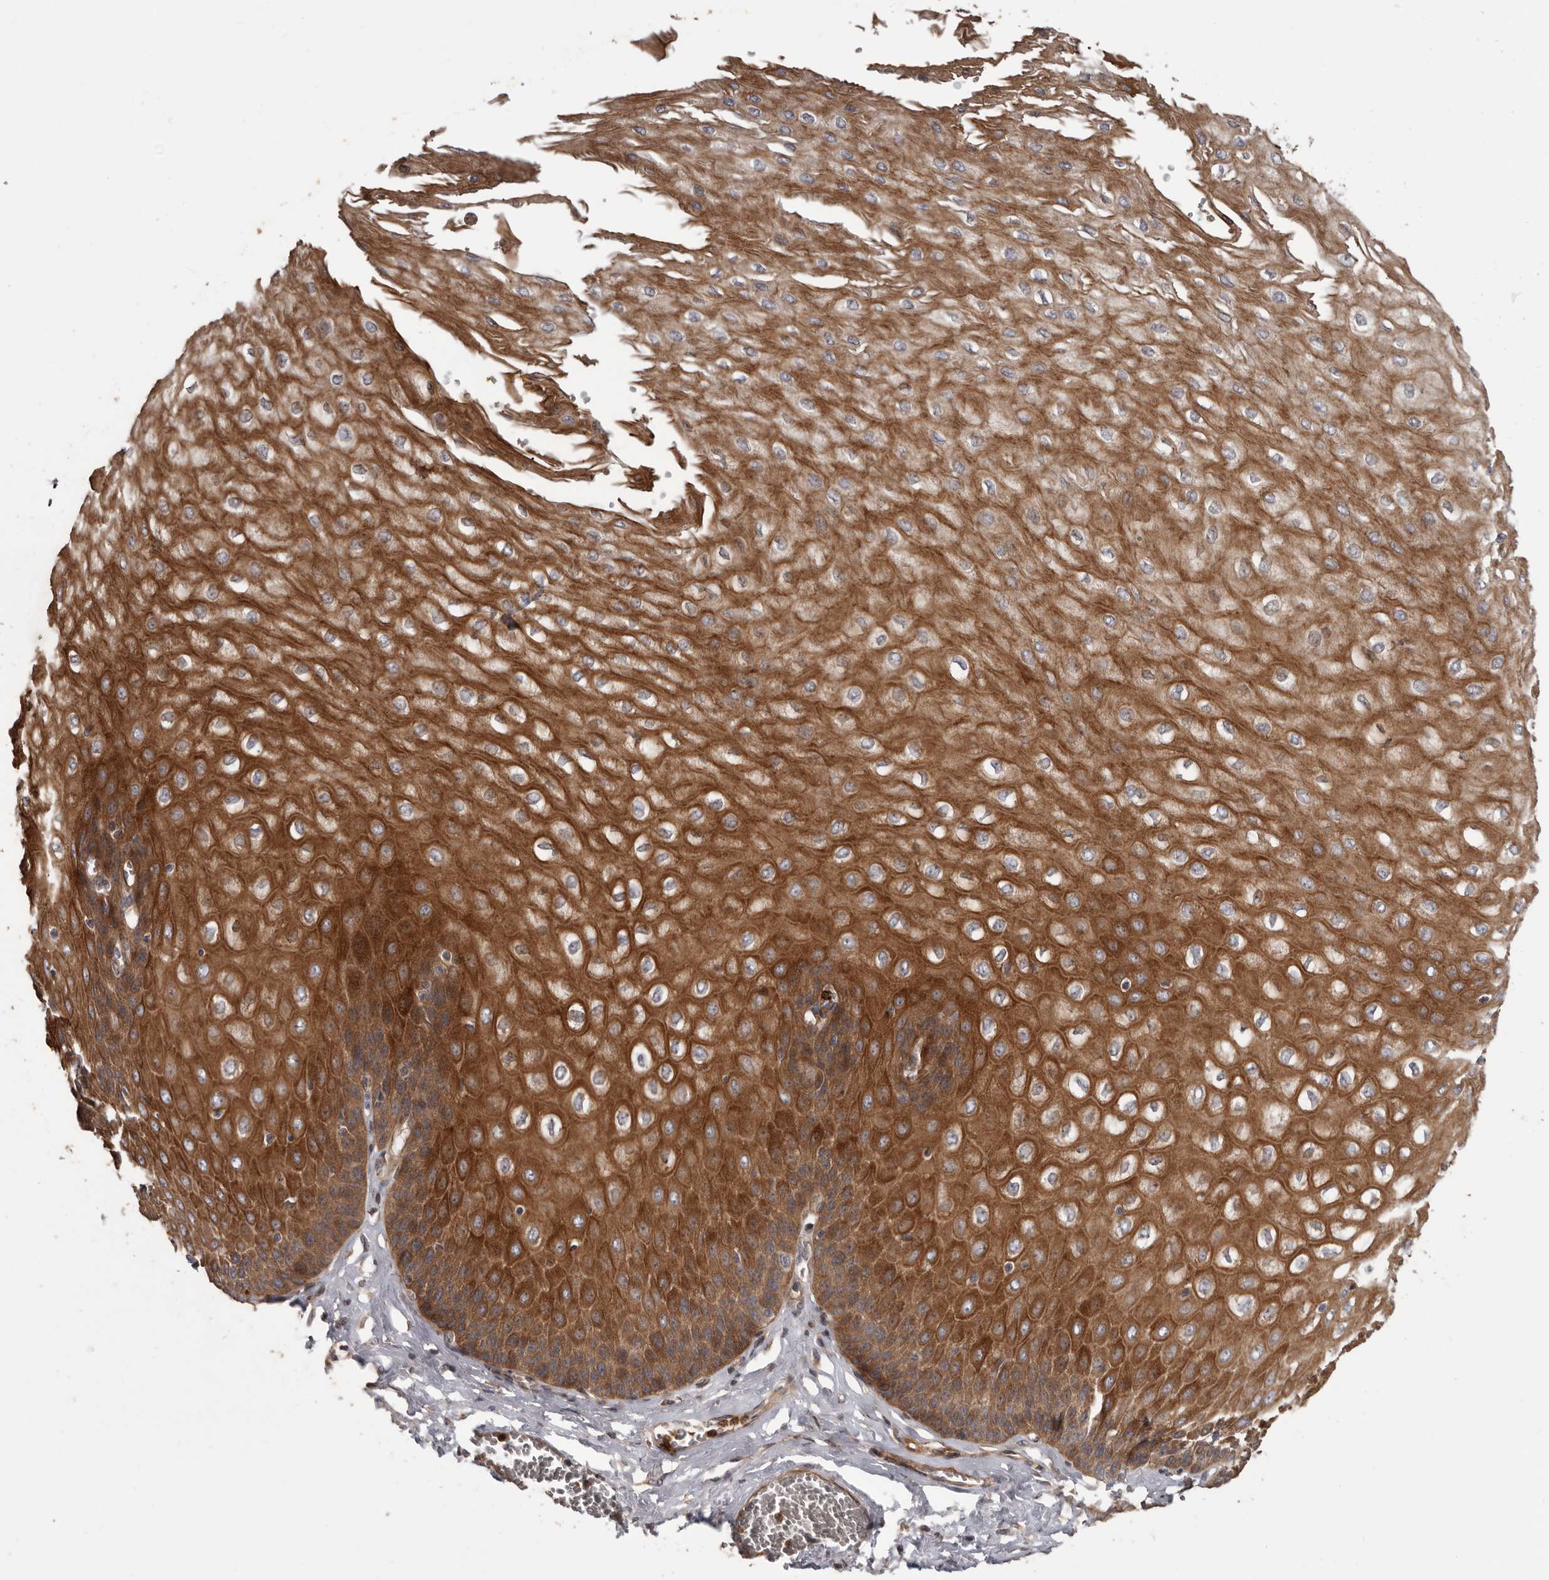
{"staining": {"intensity": "strong", "quantity": ">75%", "location": "cytoplasmic/membranous"}, "tissue": "esophagus", "cell_type": "Squamous epithelial cells", "image_type": "normal", "snomed": [{"axis": "morphology", "description": "Normal tissue, NOS"}, {"axis": "topography", "description": "Esophagus"}], "caption": "Strong cytoplasmic/membranous staining is identified in about >75% of squamous epithelial cells in unremarkable esophagus. (brown staining indicates protein expression, while blue staining denotes nuclei).", "gene": "ARHGEF5", "patient": {"sex": "male", "age": 60}}